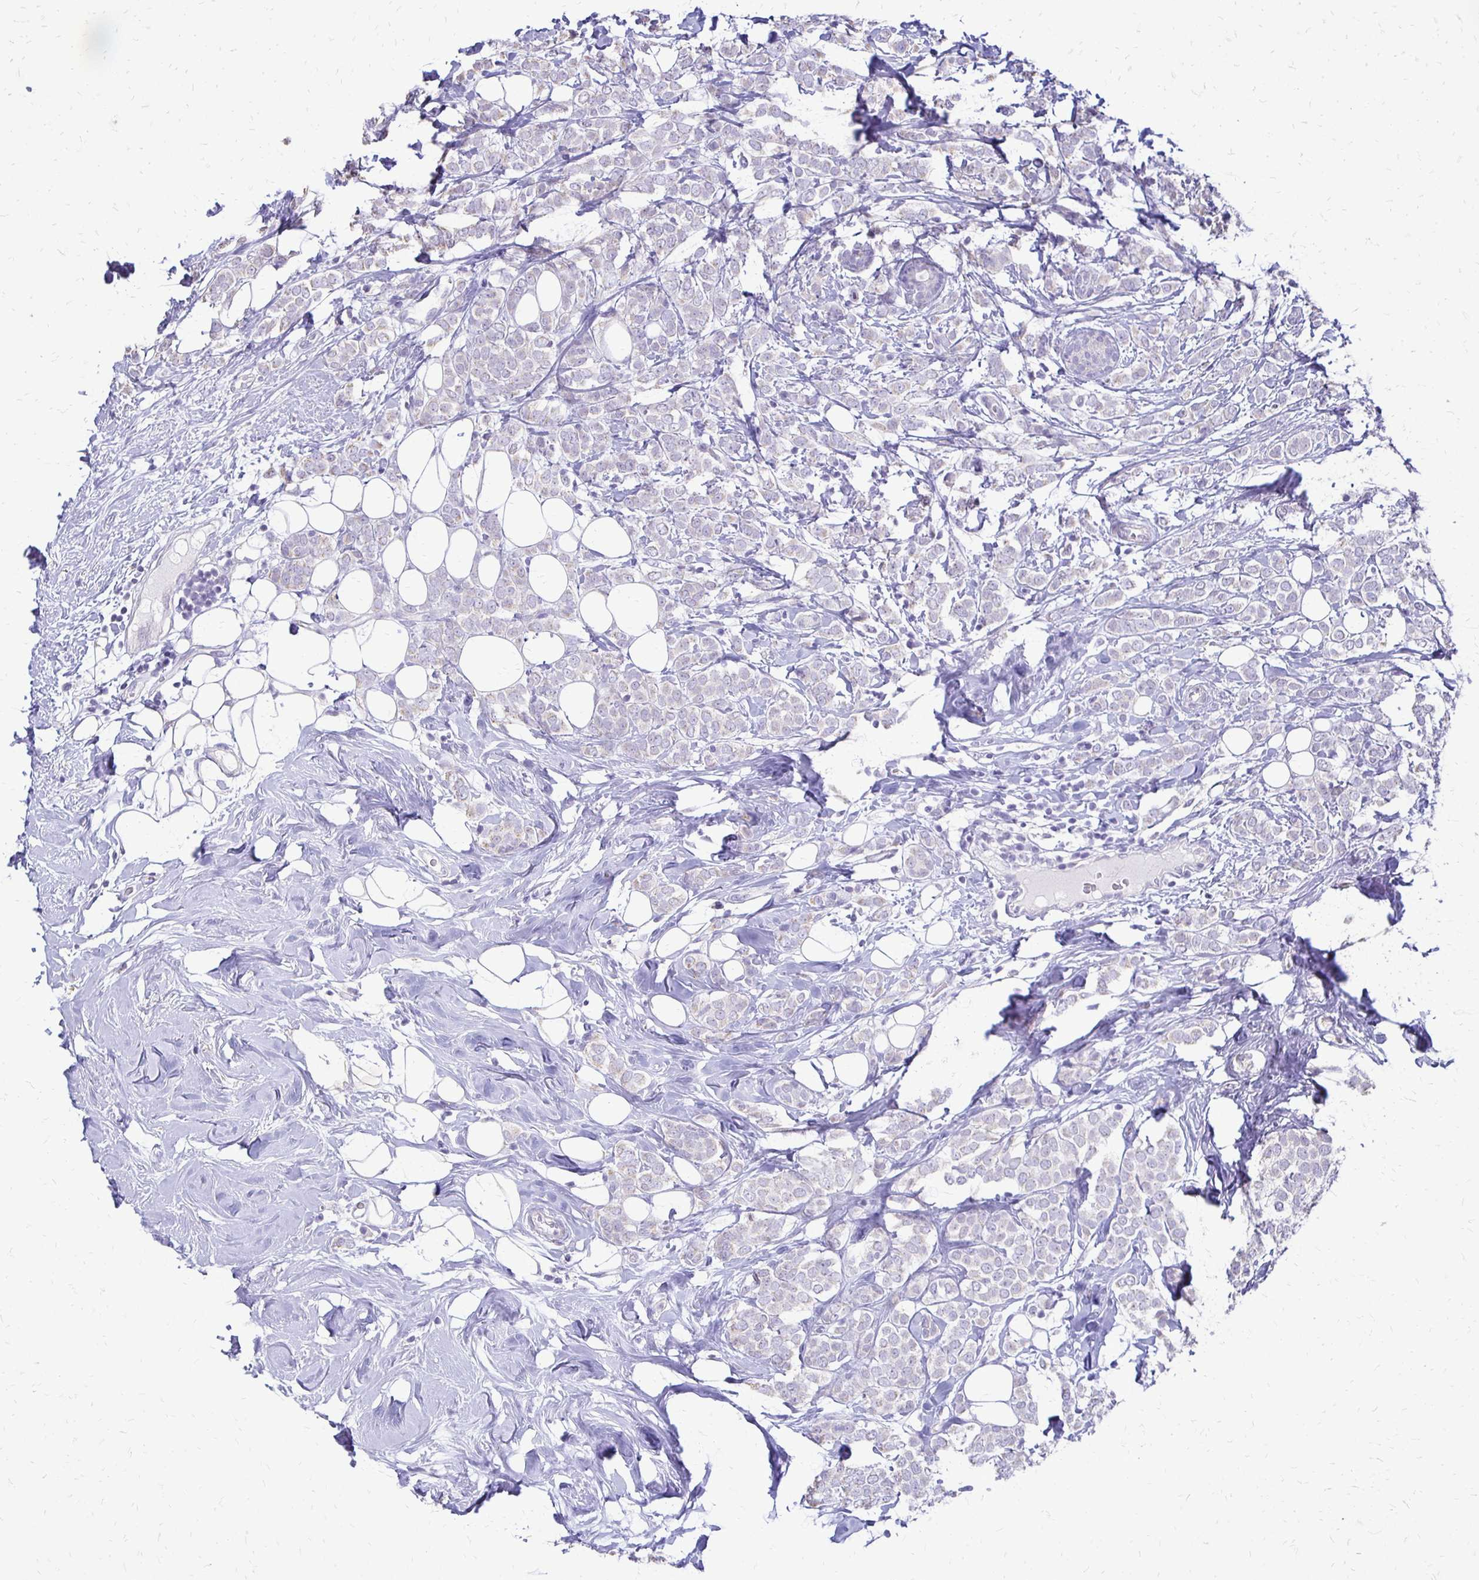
{"staining": {"intensity": "negative", "quantity": "none", "location": "none"}, "tissue": "breast cancer", "cell_type": "Tumor cells", "image_type": "cancer", "snomed": [{"axis": "morphology", "description": "Lobular carcinoma"}, {"axis": "topography", "description": "Breast"}], "caption": "Immunohistochemistry of breast cancer (lobular carcinoma) reveals no expression in tumor cells. The staining was performed using DAB (3,3'-diaminobenzidine) to visualize the protein expression in brown, while the nuclei were stained in blue with hematoxylin (Magnification: 20x).", "gene": "ALPG", "patient": {"sex": "female", "age": 49}}